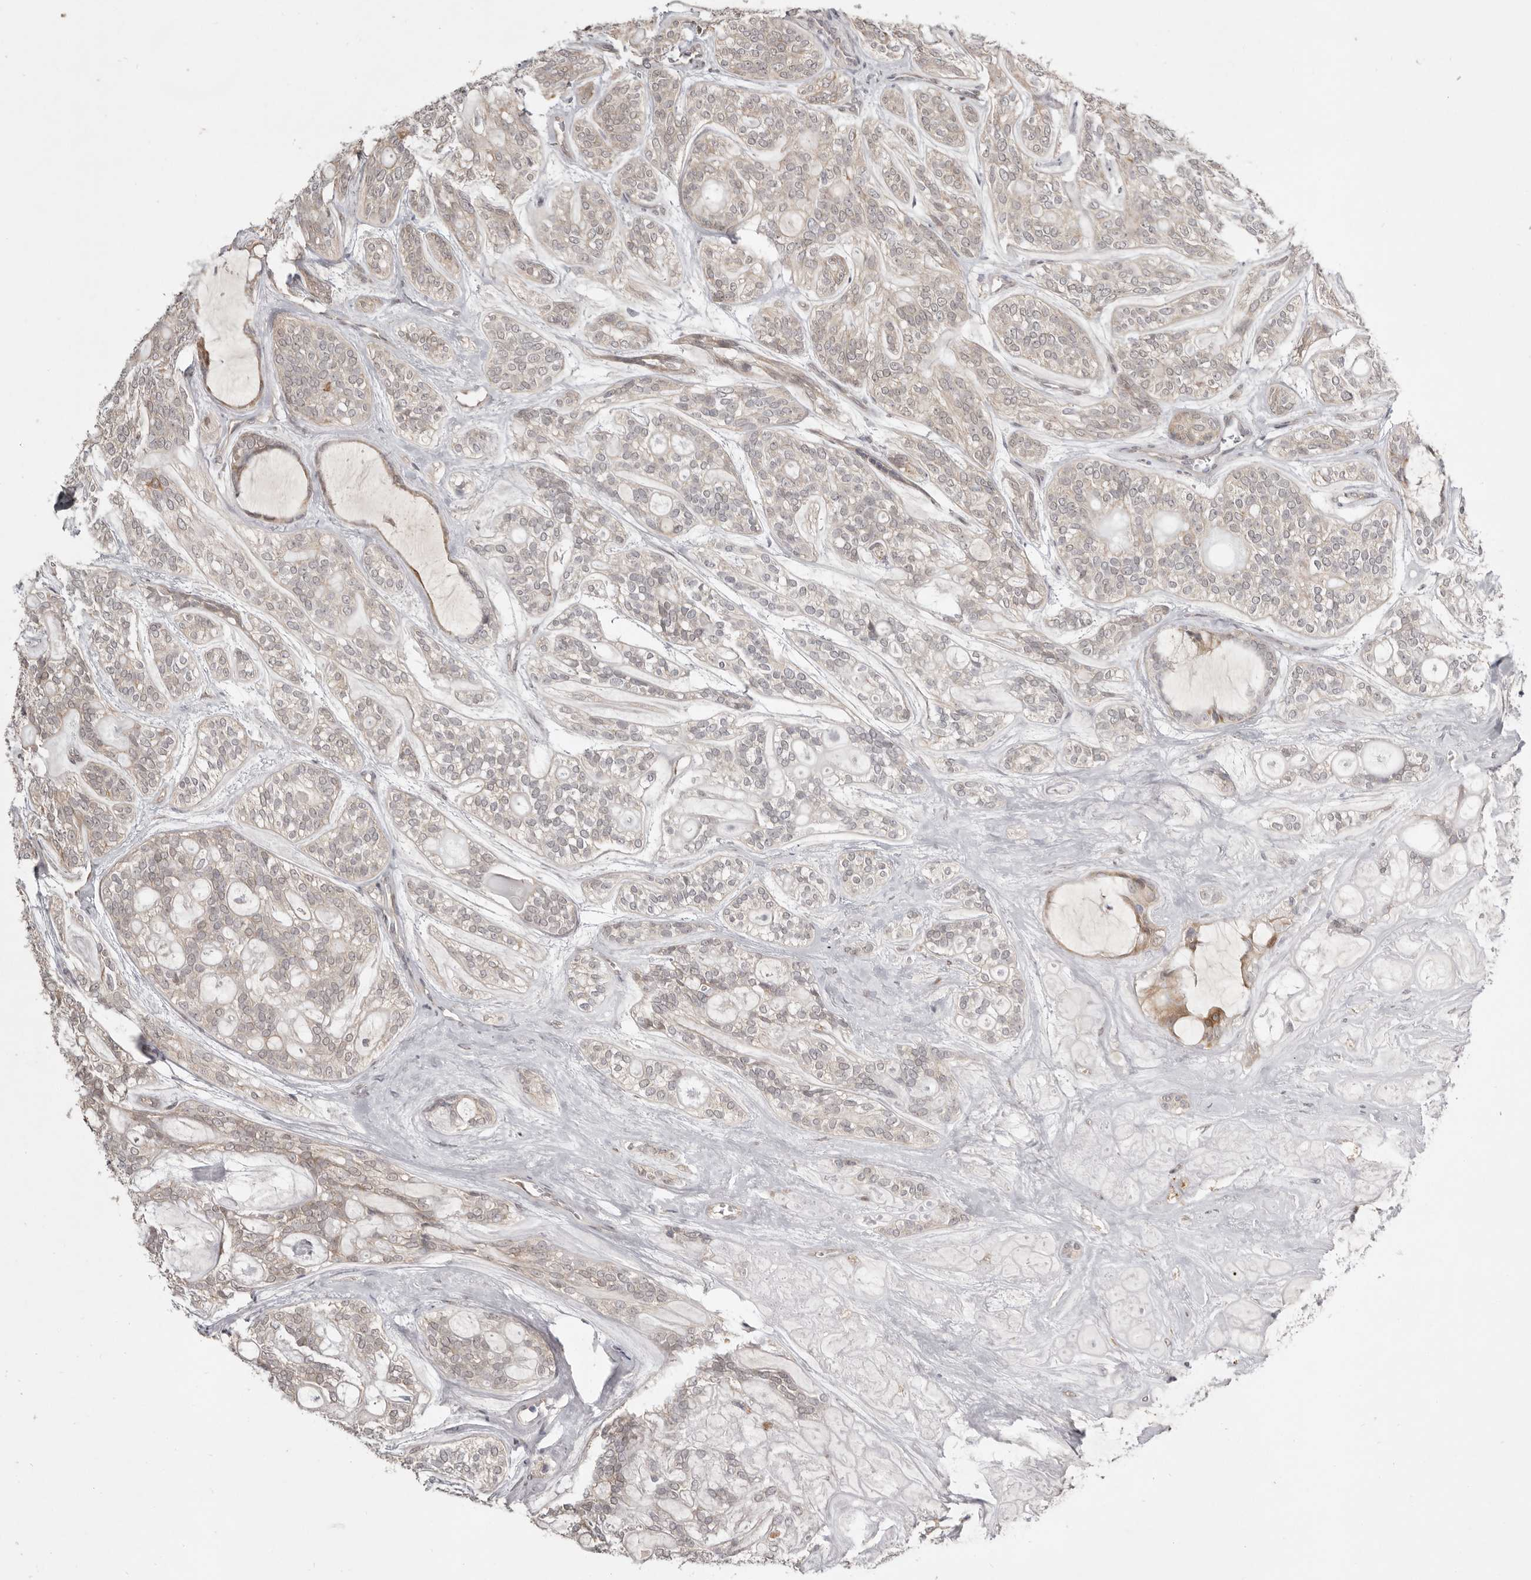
{"staining": {"intensity": "weak", "quantity": "<25%", "location": "cytoplasmic/membranous"}, "tissue": "head and neck cancer", "cell_type": "Tumor cells", "image_type": "cancer", "snomed": [{"axis": "morphology", "description": "Adenocarcinoma, NOS"}, {"axis": "topography", "description": "Head-Neck"}], "caption": "This is an IHC histopathology image of head and neck adenocarcinoma. There is no expression in tumor cells.", "gene": "NSUN4", "patient": {"sex": "male", "age": 66}}